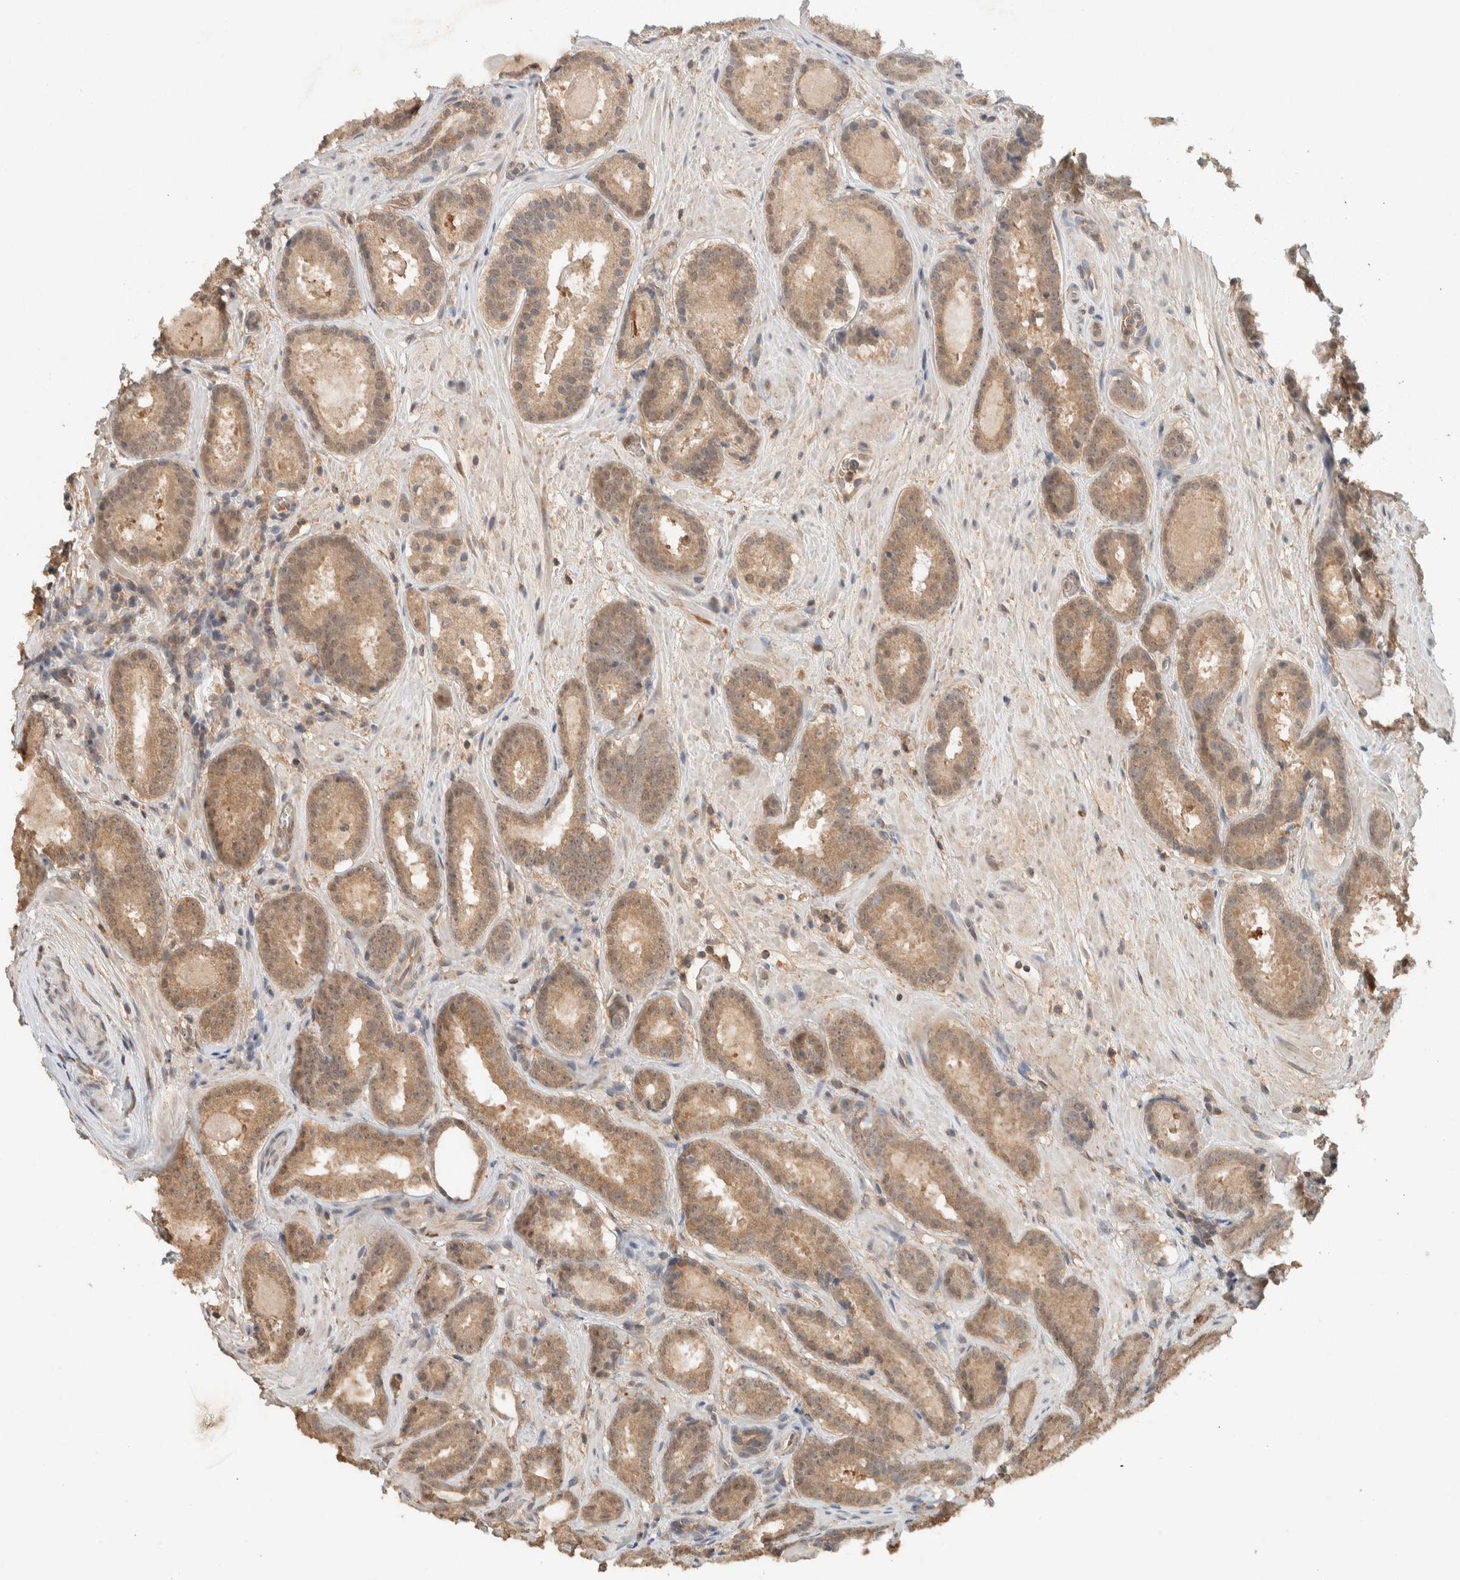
{"staining": {"intensity": "moderate", "quantity": ">75%", "location": "cytoplasmic/membranous,nuclear"}, "tissue": "prostate cancer", "cell_type": "Tumor cells", "image_type": "cancer", "snomed": [{"axis": "morphology", "description": "Adenocarcinoma, Low grade"}, {"axis": "topography", "description": "Prostate"}], "caption": "The image reveals staining of prostate cancer (adenocarcinoma (low-grade)), revealing moderate cytoplasmic/membranous and nuclear protein positivity (brown color) within tumor cells.", "gene": "ZNF567", "patient": {"sex": "male", "age": 69}}